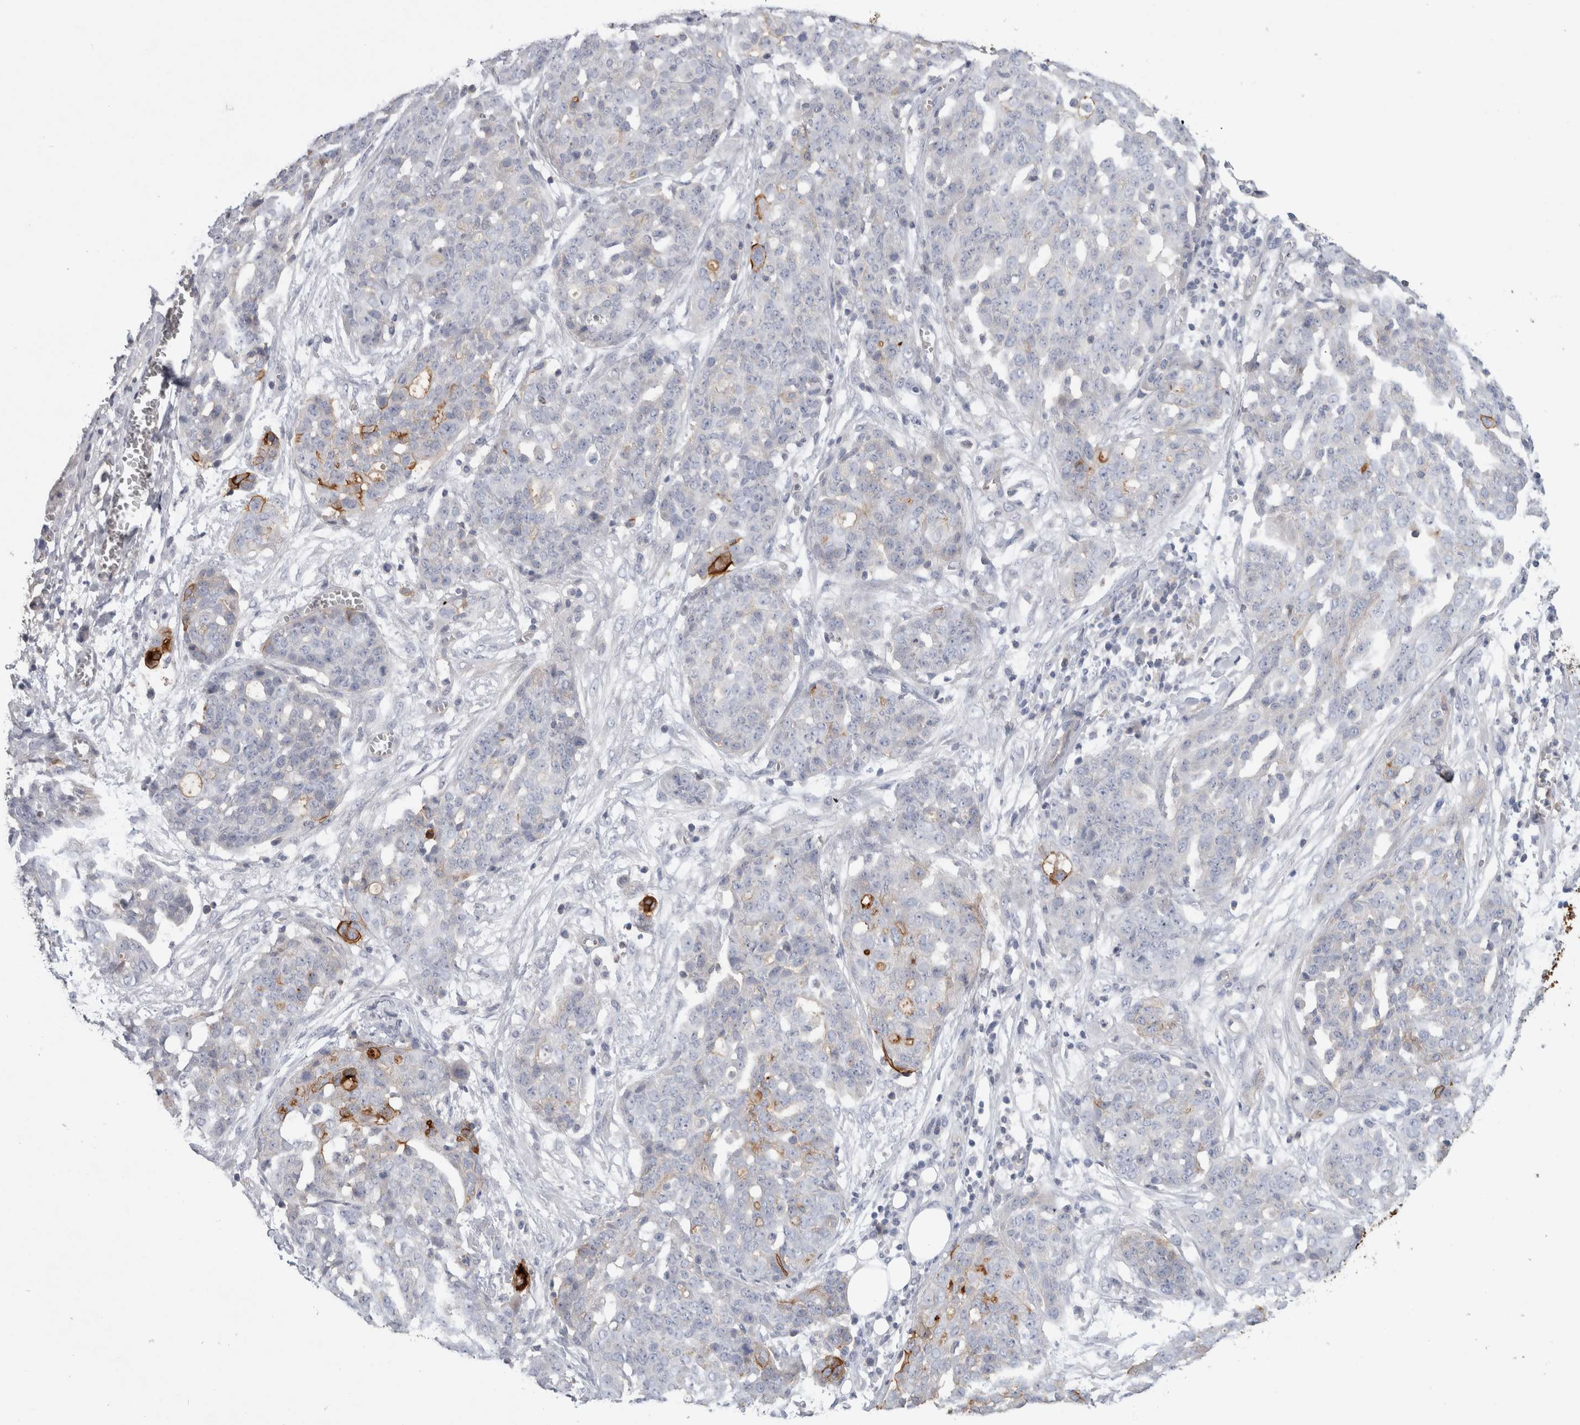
{"staining": {"intensity": "moderate", "quantity": "<25%", "location": "cytoplasmic/membranous"}, "tissue": "ovarian cancer", "cell_type": "Tumor cells", "image_type": "cancer", "snomed": [{"axis": "morphology", "description": "Cystadenocarcinoma, serous, NOS"}, {"axis": "topography", "description": "Soft tissue"}, {"axis": "topography", "description": "Ovary"}], "caption": "The immunohistochemical stain labels moderate cytoplasmic/membranous staining in tumor cells of serous cystadenocarcinoma (ovarian) tissue.", "gene": "CD55", "patient": {"sex": "female", "age": 57}}